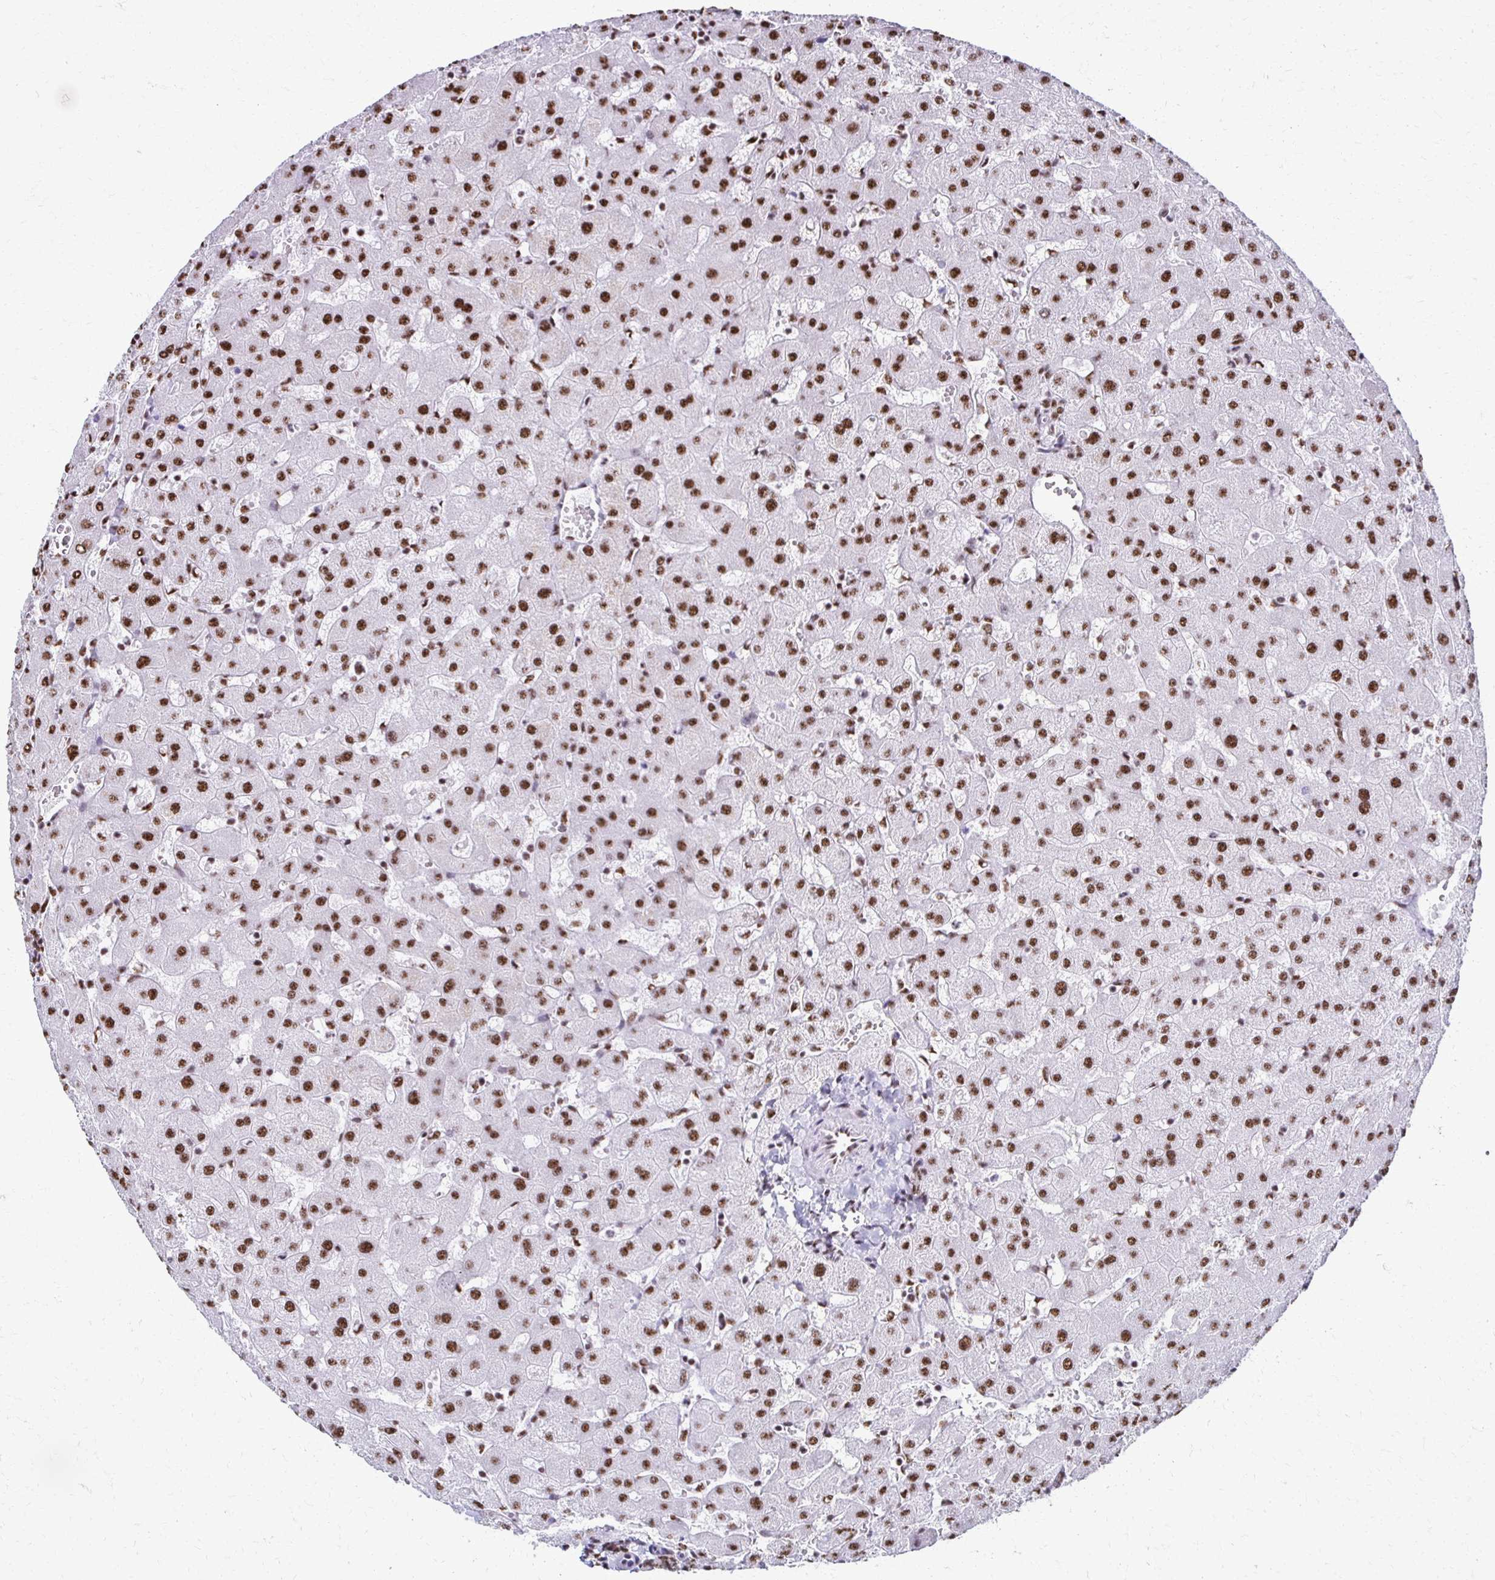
{"staining": {"intensity": "moderate", "quantity": ">75%", "location": "nuclear"}, "tissue": "liver", "cell_type": "Cholangiocytes", "image_type": "normal", "snomed": [{"axis": "morphology", "description": "Normal tissue, NOS"}, {"axis": "topography", "description": "Liver"}], "caption": "A brown stain shows moderate nuclear staining of a protein in cholangiocytes of benign liver.", "gene": "NONO", "patient": {"sex": "female", "age": 63}}